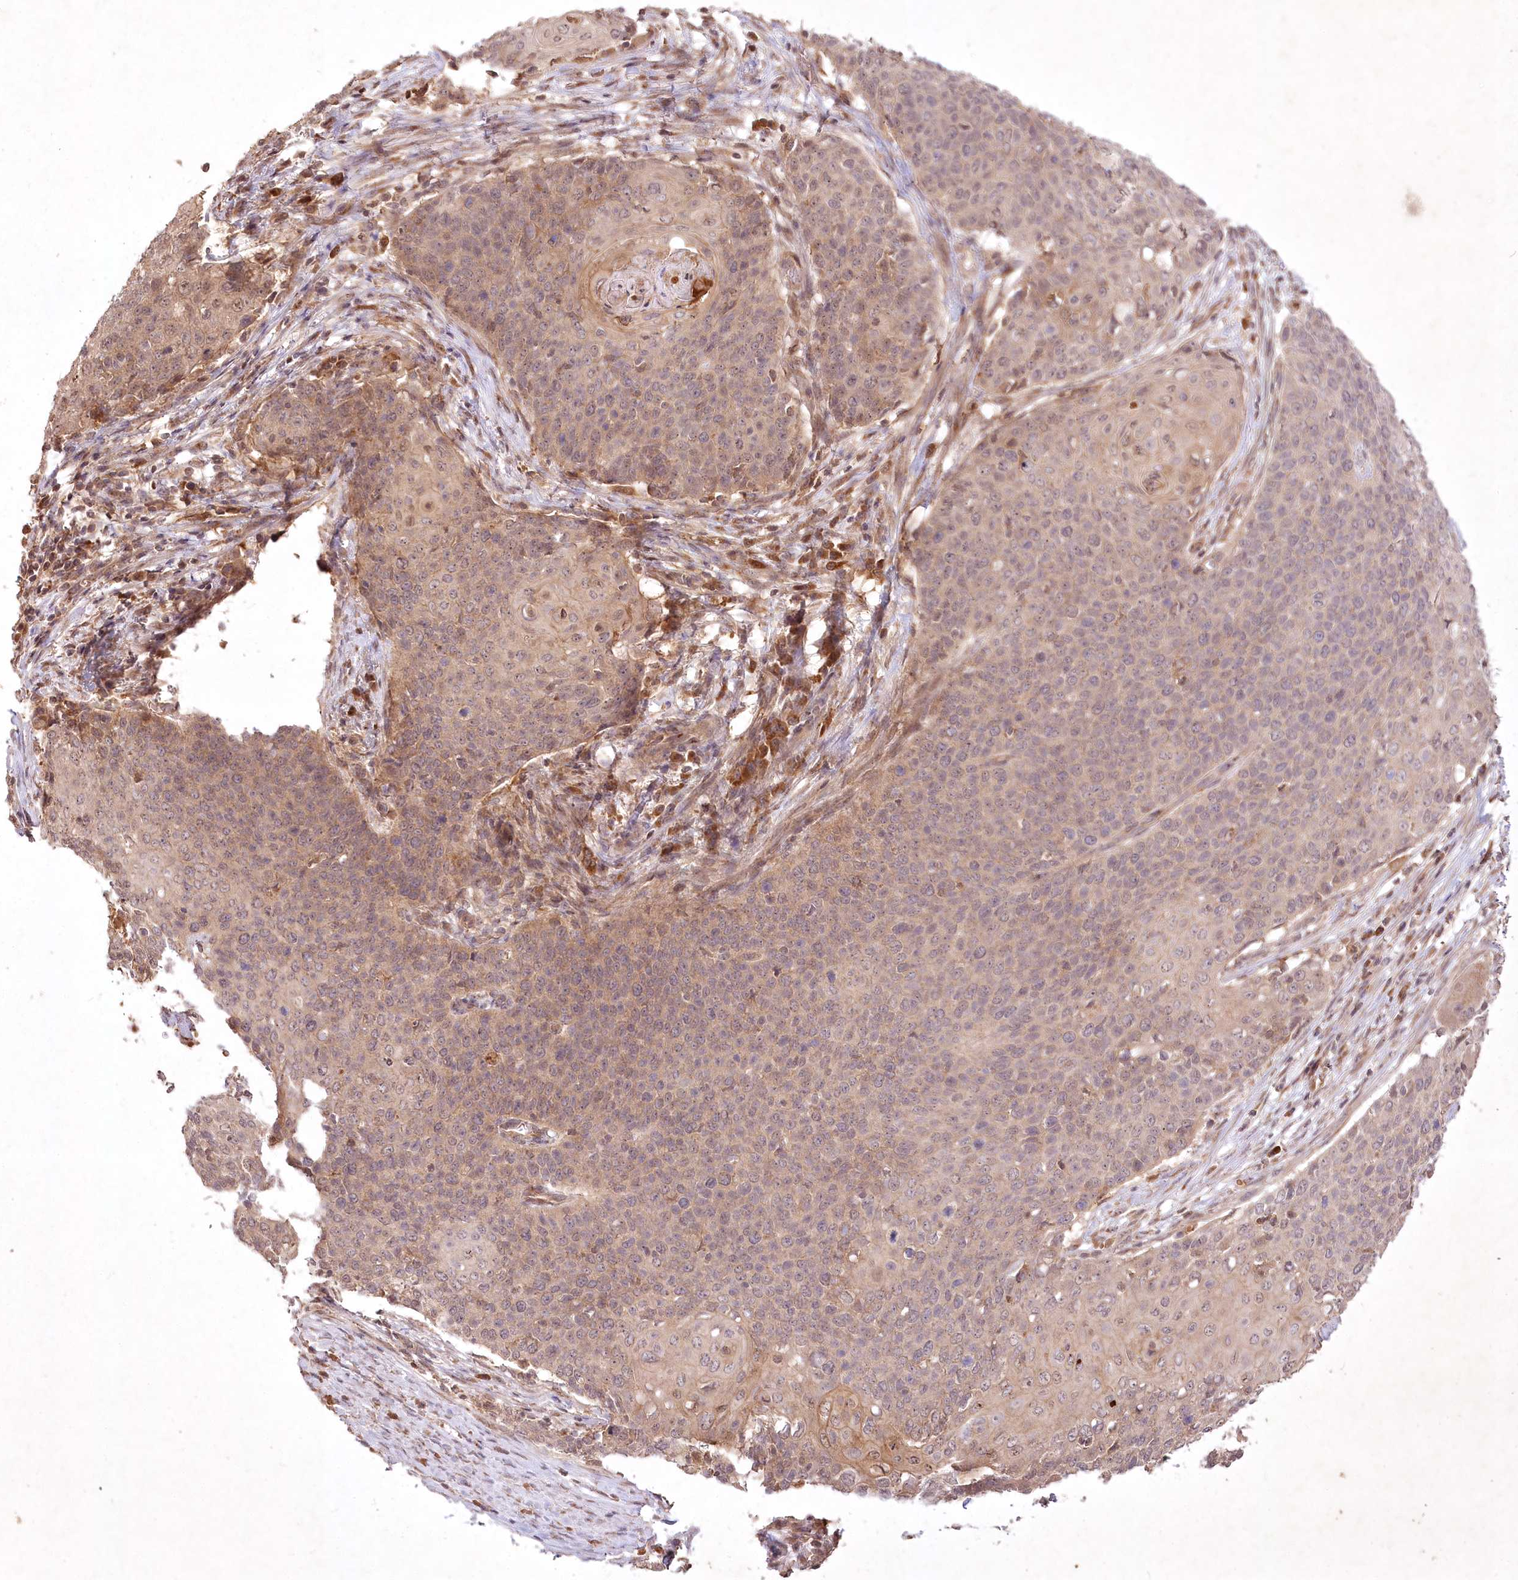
{"staining": {"intensity": "weak", "quantity": ">75%", "location": "cytoplasmic/membranous"}, "tissue": "cervical cancer", "cell_type": "Tumor cells", "image_type": "cancer", "snomed": [{"axis": "morphology", "description": "Squamous cell carcinoma, NOS"}, {"axis": "topography", "description": "Cervix"}], "caption": "Cervical squamous cell carcinoma was stained to show a protein in brown. There is low levels of weak cytoplasmic/membranous staining in about >75% of tumor cells. (Stains: DAB (3,3'-diaminobenzidine) in brown, nuclei in blue, Microscopy: brightfield microscopy at high magnification).", "gene": "IRAK1BP1", "patient": {"sex": "female", "age": 39}}